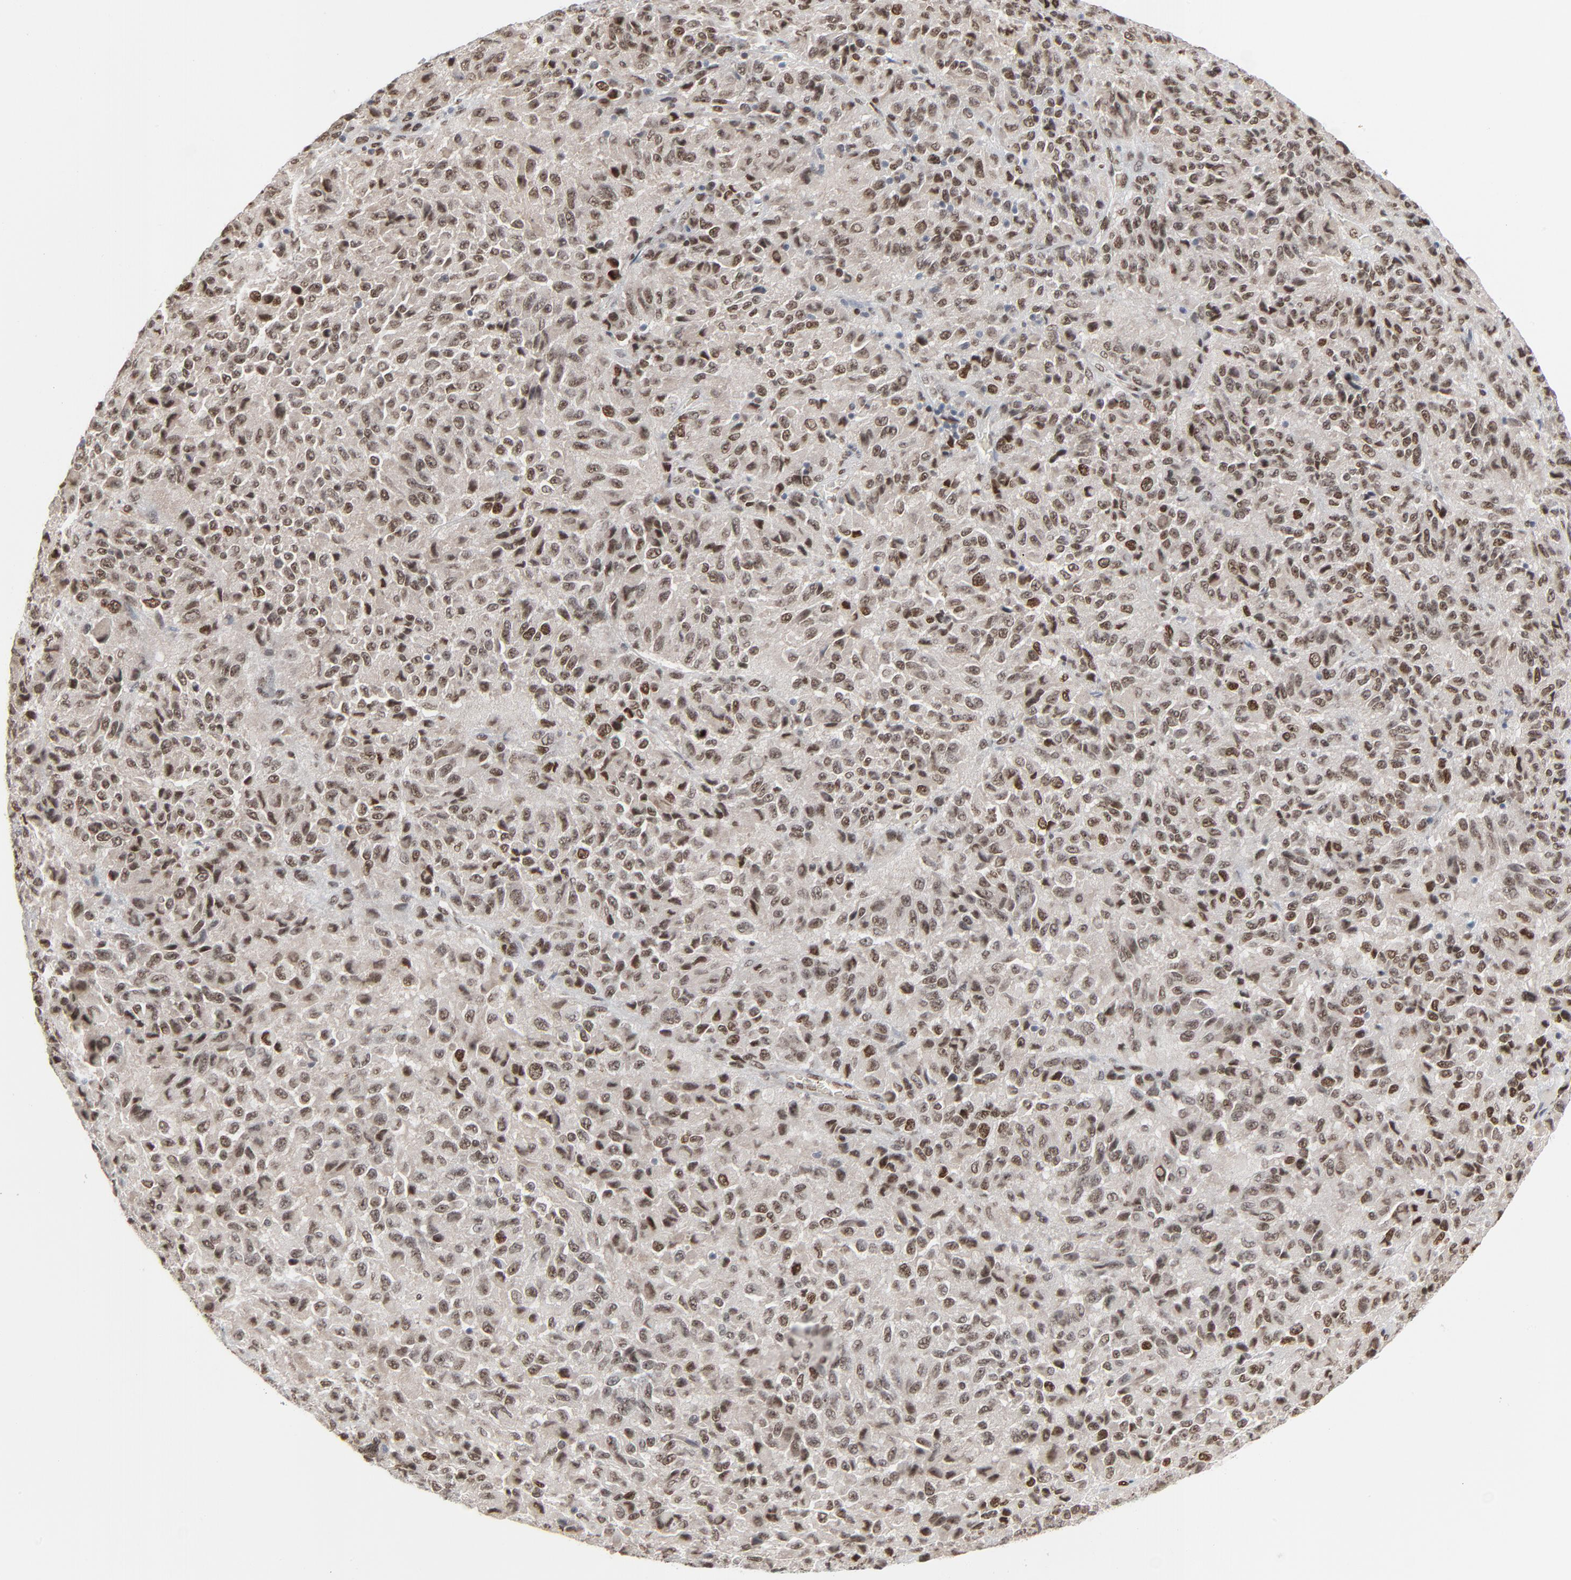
{"staining": {"intensity": "strong", "quantity": ">75%", "location": "nuclear"}, "tissue": "melanoma", "cell_type": "Tumor cells", "image_type": "cancer", "snomed": [{"axis": "morphology", "description": "Malignant melanoma, Metastatic site"}, {"axis": "topography", "description": "Lung"}], "caption": "An image showing strong nuclear expression in approximately >75% of tumor cells in malignant melanoma (metastatic site), as visualized by brown immunohistochemical staining.", "gene": "CUX1", "patient": {"sex": "male", "age": 64}}